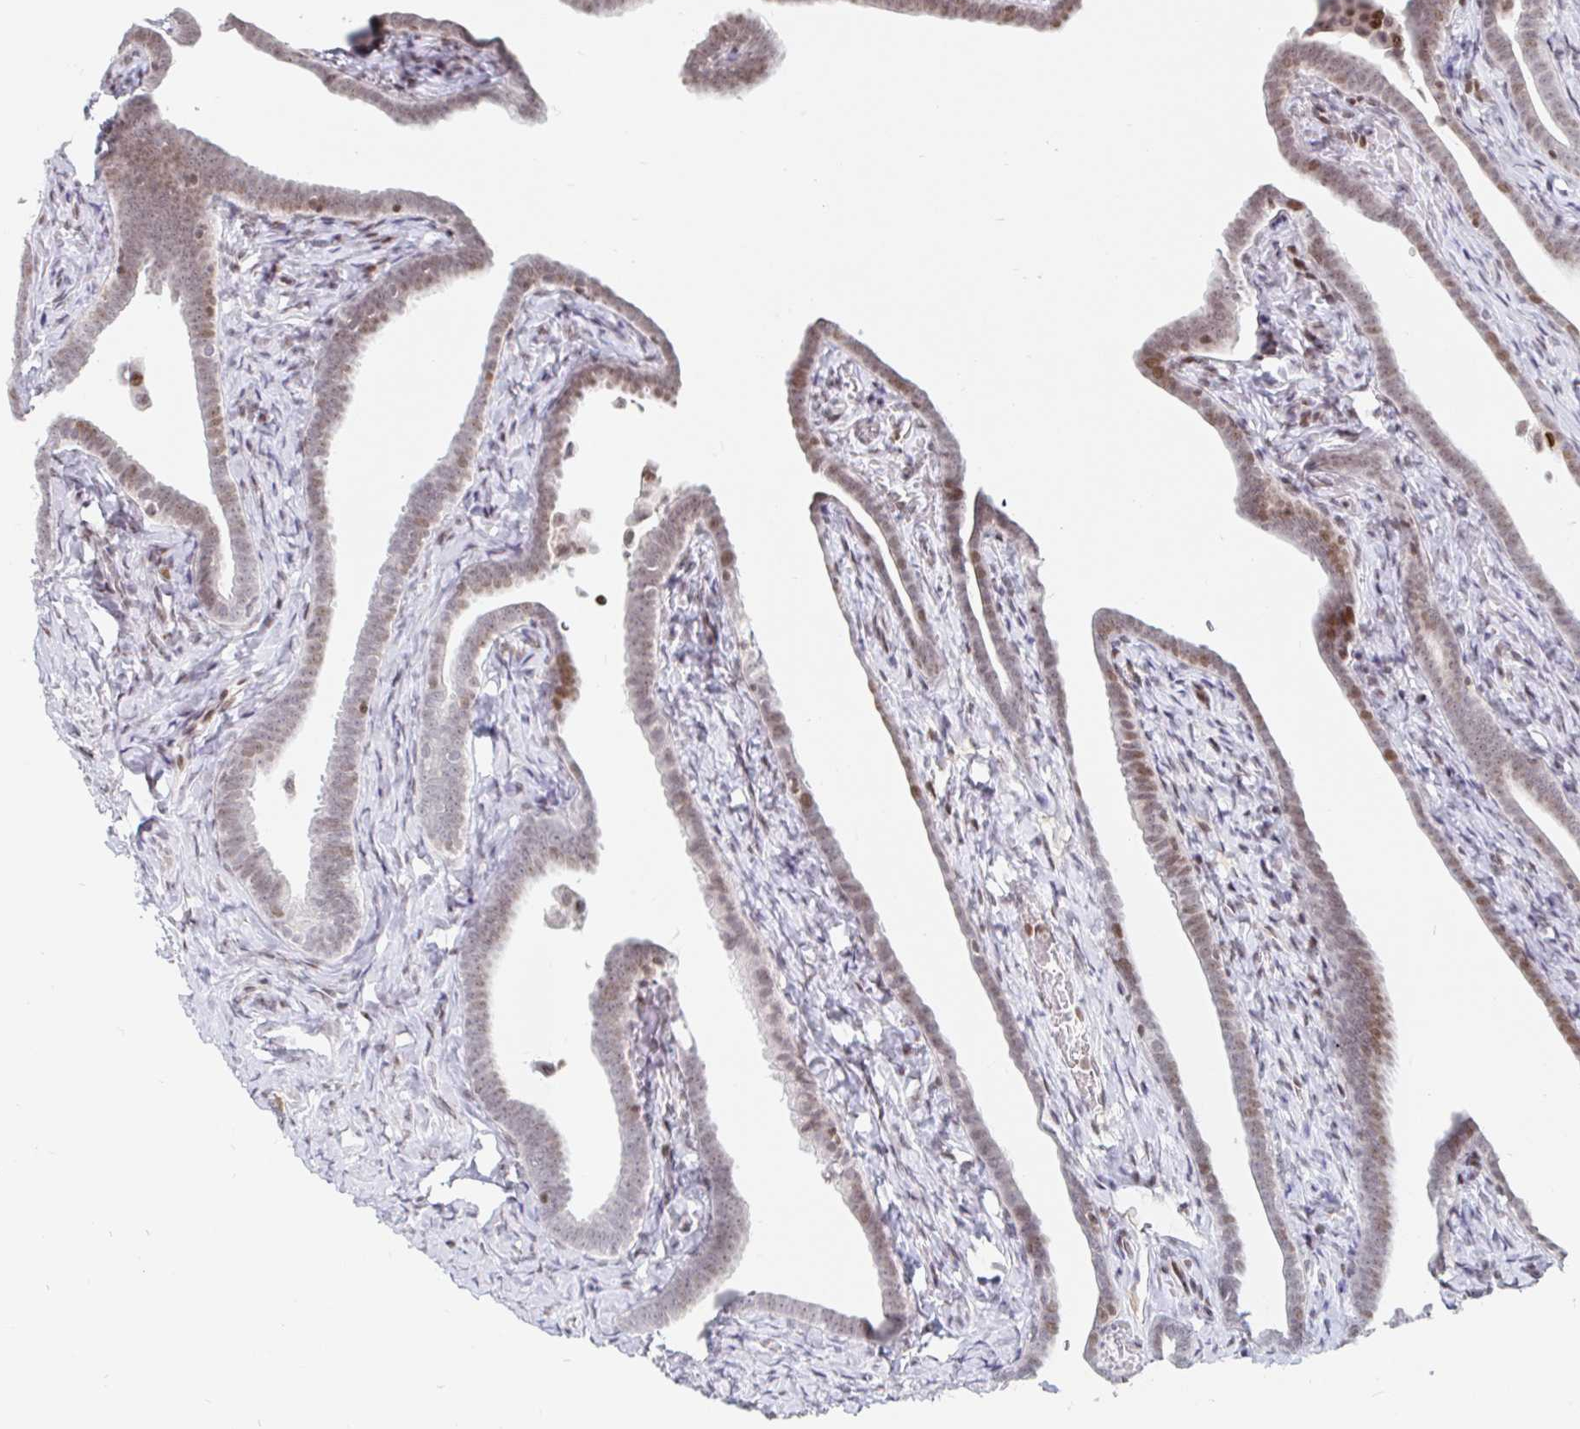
{"staining": {"intensity": "weak", "quantity": "25%-75%", "location": "nuclear"}, "tissue": "fallopian tube", "cell_type": "Glandular cells", "image_type": "normal", "snomed": [{"axis": "morphology", "description": "Normal tissue, NOS"}, {"axis": "topography", "description": "Fallopian tube"}], "caption": "Brown immunohistochemical staining in unremarkable fallopian tube shows weak nuclear staining in about 25%-75% of glandular cells. The staining was performed using DAB (3,3'-diaminobenzidine) to visualize the protein expression in brown, while the nuclei were stained in blue with hematoxylin (Magnification: 20x).", "gene": "HOXC10", "patient": {"sex": "female", "age": 69}}